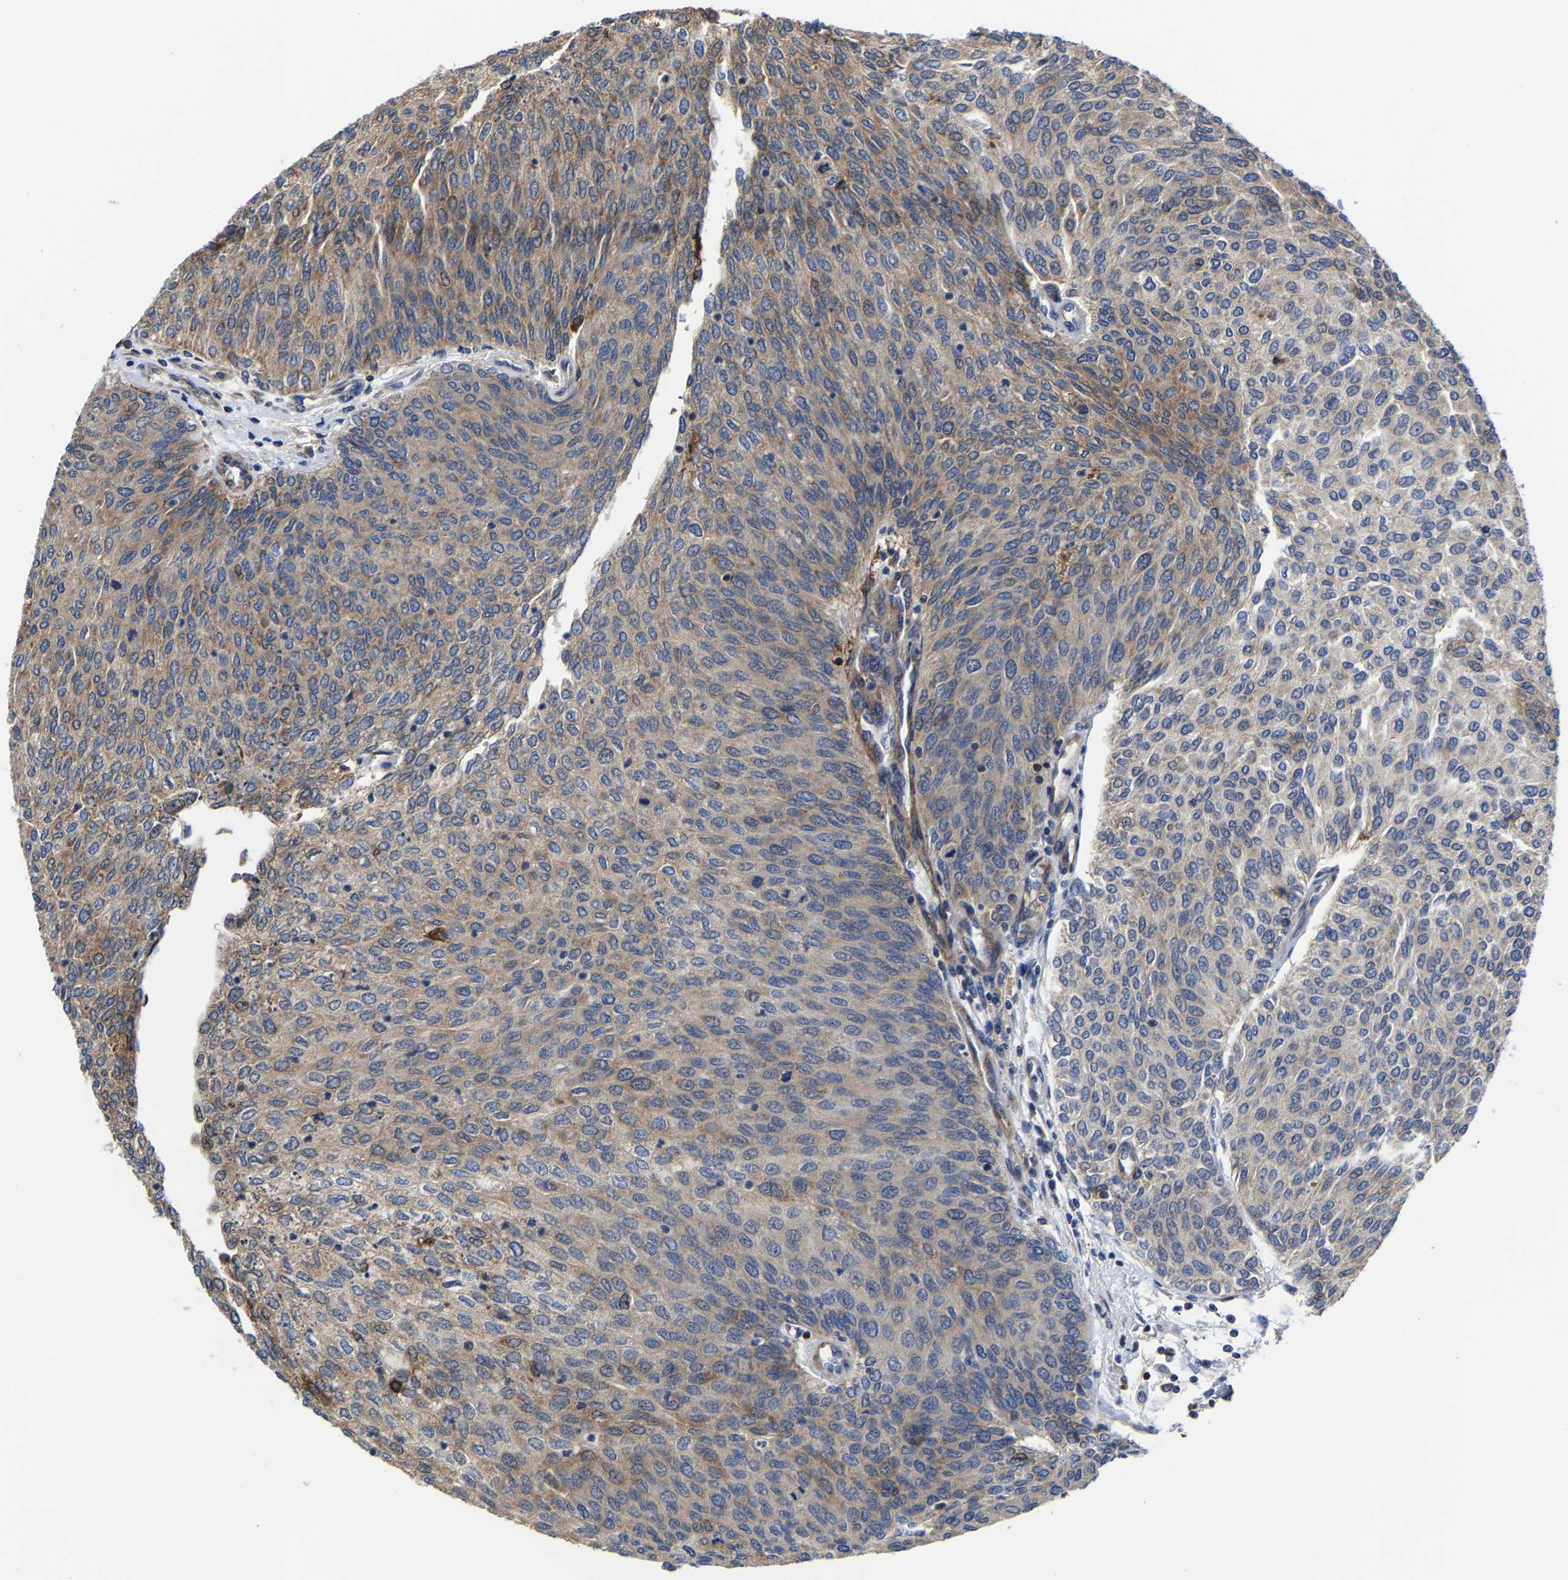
{"staining": {"intensity": "moderate", "quantity": "25%-75%", "location": "cytoplasmic/membranous"}, "tissue": "urothelial cancer", "cell_type": "Tumor cells", "image_type": "cancer", "snomed": [{"axis": "morphology", "description": "Urothelial carcinoma, Low grade"}, {"axis": "topography", "description": "Urinary bladder"}], "caption": "Immunohistochemistry (IHC) (DAB (3,3'-diaminobenzidine)) staining of urothelial cancer displays moderate cytoplasmic/membranous protein positivity in approximately 25%-75% of tumor cells. The protein of interest is shown in brown color, while the nuclei are stained blue.", "gene": "PFKFB3", "patient": {"sex": "female", "age": 79}}